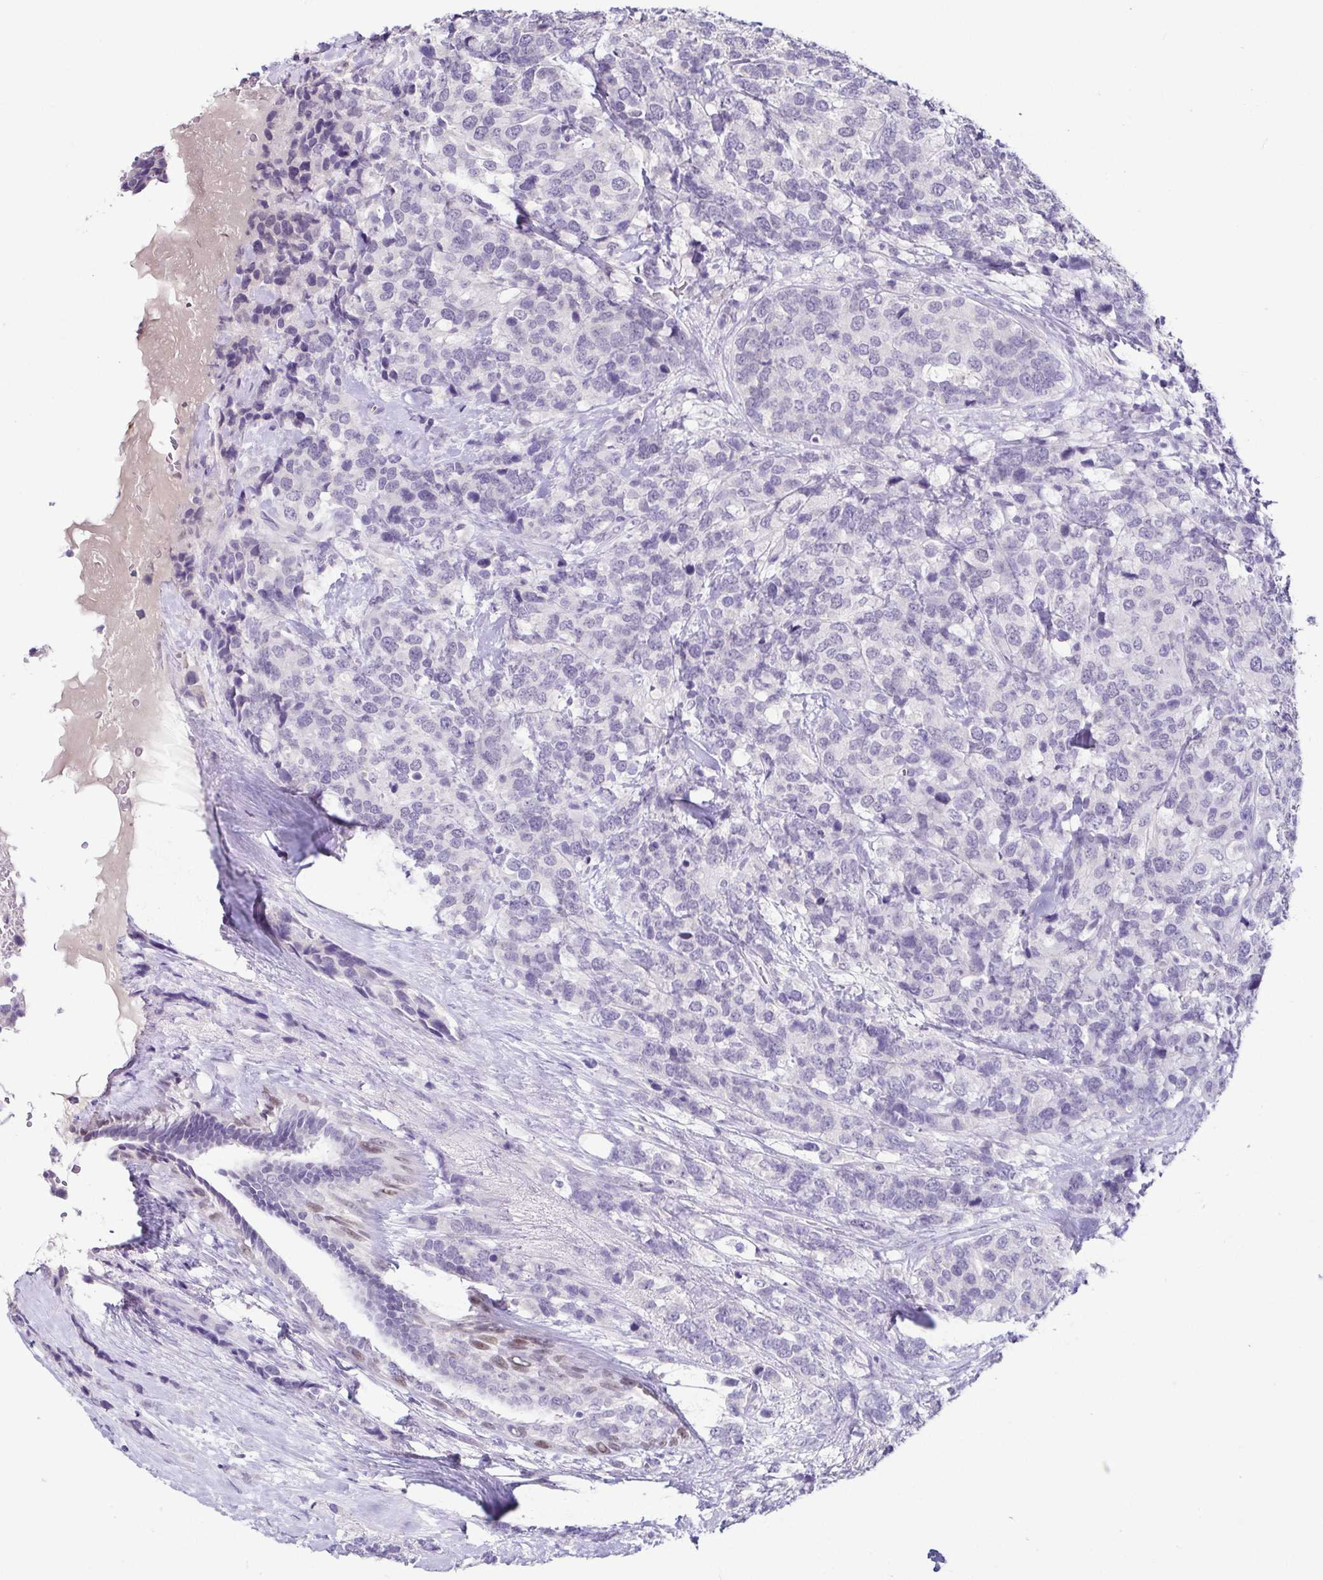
{"staining": {"intensity": "negative", "quantity": "none", "location": "none"}, "tissue": "breast cancer", "cell_type": "Tumor cells", "image_type": "cancer", "snomed": [{"axis": "morphology", "description": "Lobular carcinoma"}, {"axis": "topography", "description": "Breast"}], "caption": "DAB immunohistochemical staining of breast cancer (lobular carcinoma) displays no significant staining in tumor cells.", "gene": "TP73", "patient": {"sex": "female", "age": 59}}